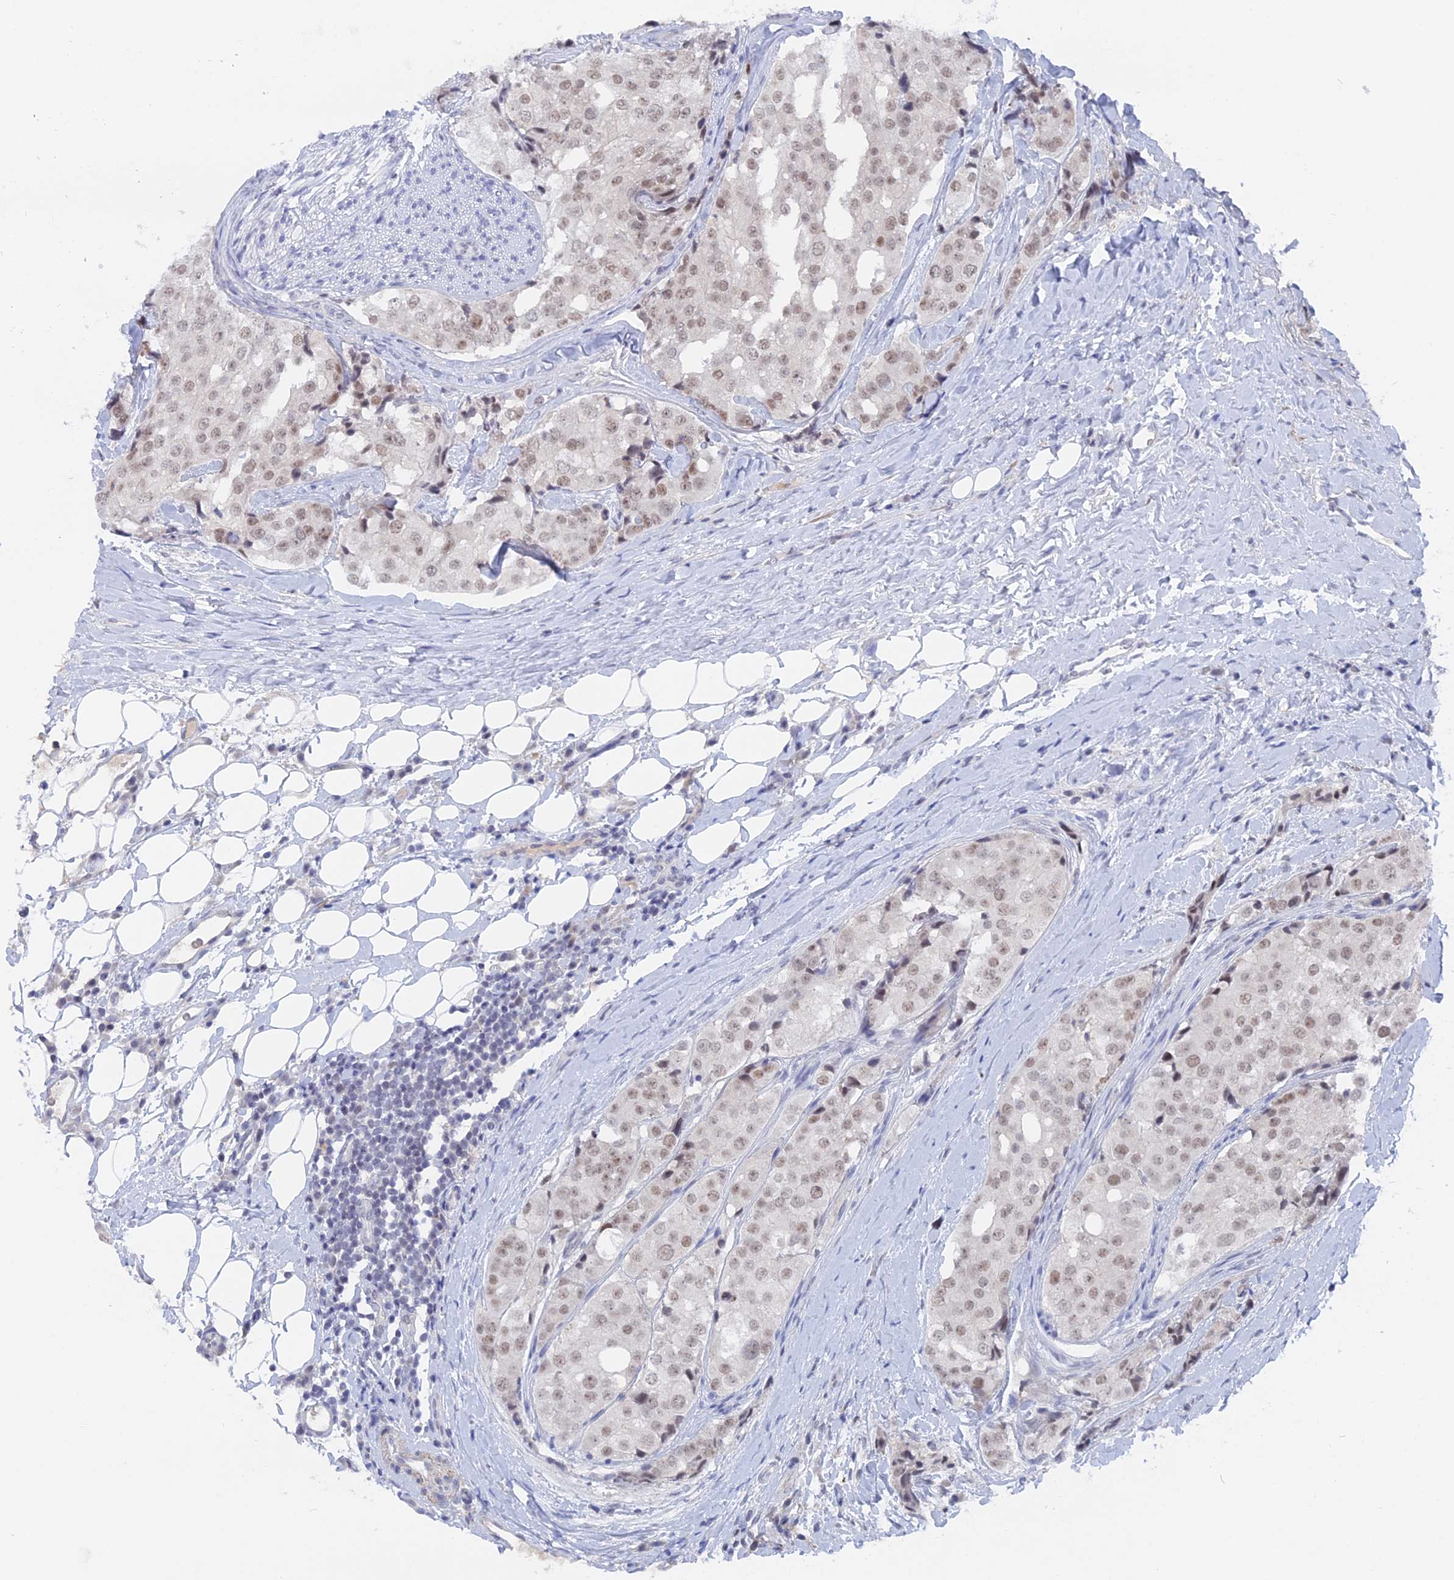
{"staining": {"intensity": "weak", "quantity": ">75%", "location": "nuclear"}, "tissue": "prostate cancer", "cell_type": "Tumor cells", "image_type": "cancer", "snomed": [{"axis": "morphology", "description": "Adenocarcinoma, High grade"}, {"axis": "topography", "description": "Prostate"}], "caption": "A photomicrograph showing weak nuclear positivity in approximately >75% of tumor cells in prostate cancer (high-grade adenocarcinoma), as visualized by brown immunohistochemical staining.", "gene": "BRD2", "patient": {"sex": "male", "age": 49}}